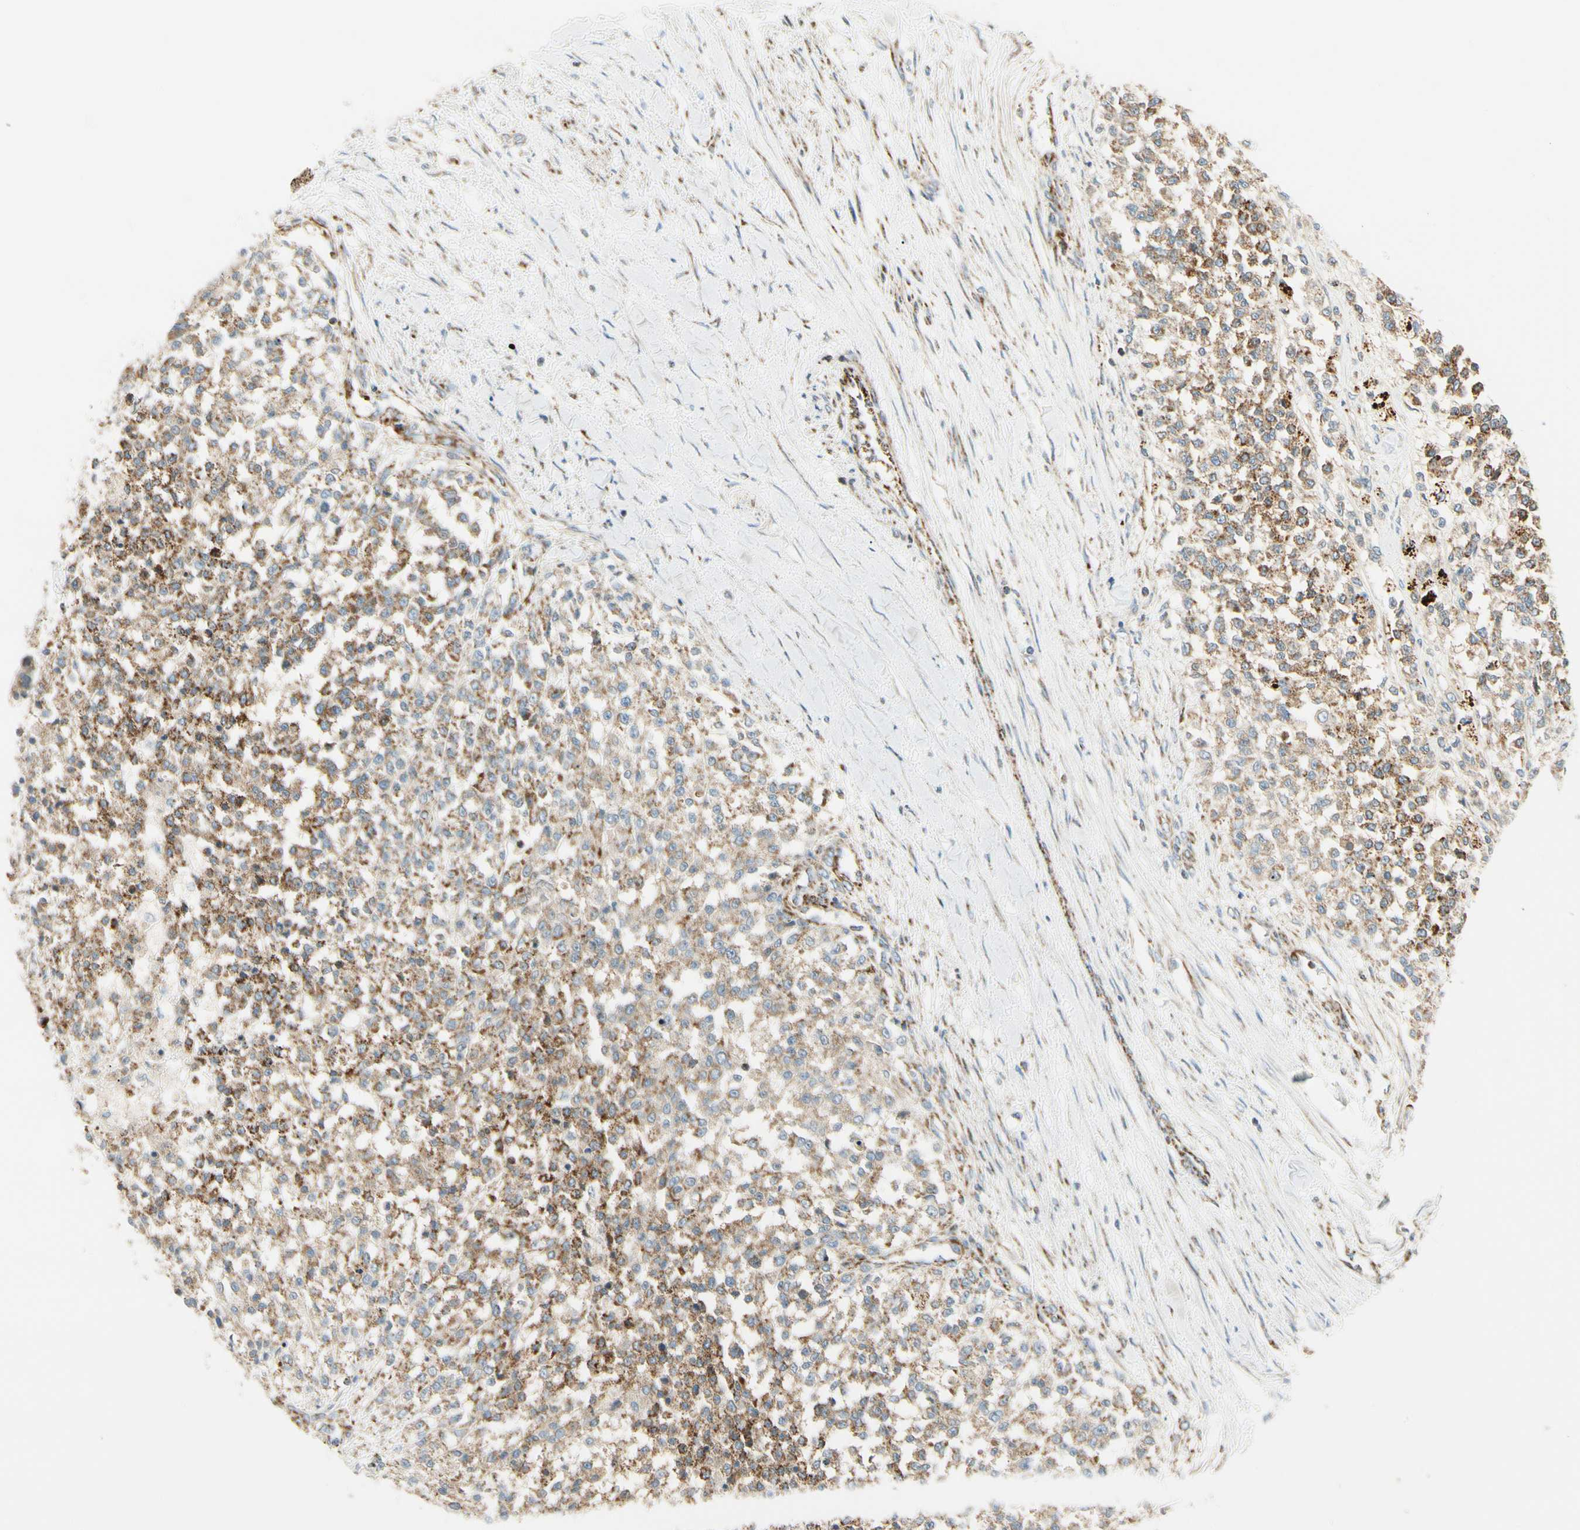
{"staining": {"intensity": "moderate", "quantity": ">75%", "location": "cytoplasmic/membranous"}, "tissue": "testis cancer", "cell_type": "Tumor cells", "image_type": "cancer", "snomed": [{"axis": "morphology", "description": "Seminoma, NOS"}, {"axis": "topography", "description": "Testis"}], "caption": "A brown stain highlights moderate cytoplasmic/membranous positivity of a protein in testis cancer (seminoma) tumor cells.", "gene": "TBC1D10A", "patient": {"sex": "male", "age": 59}}